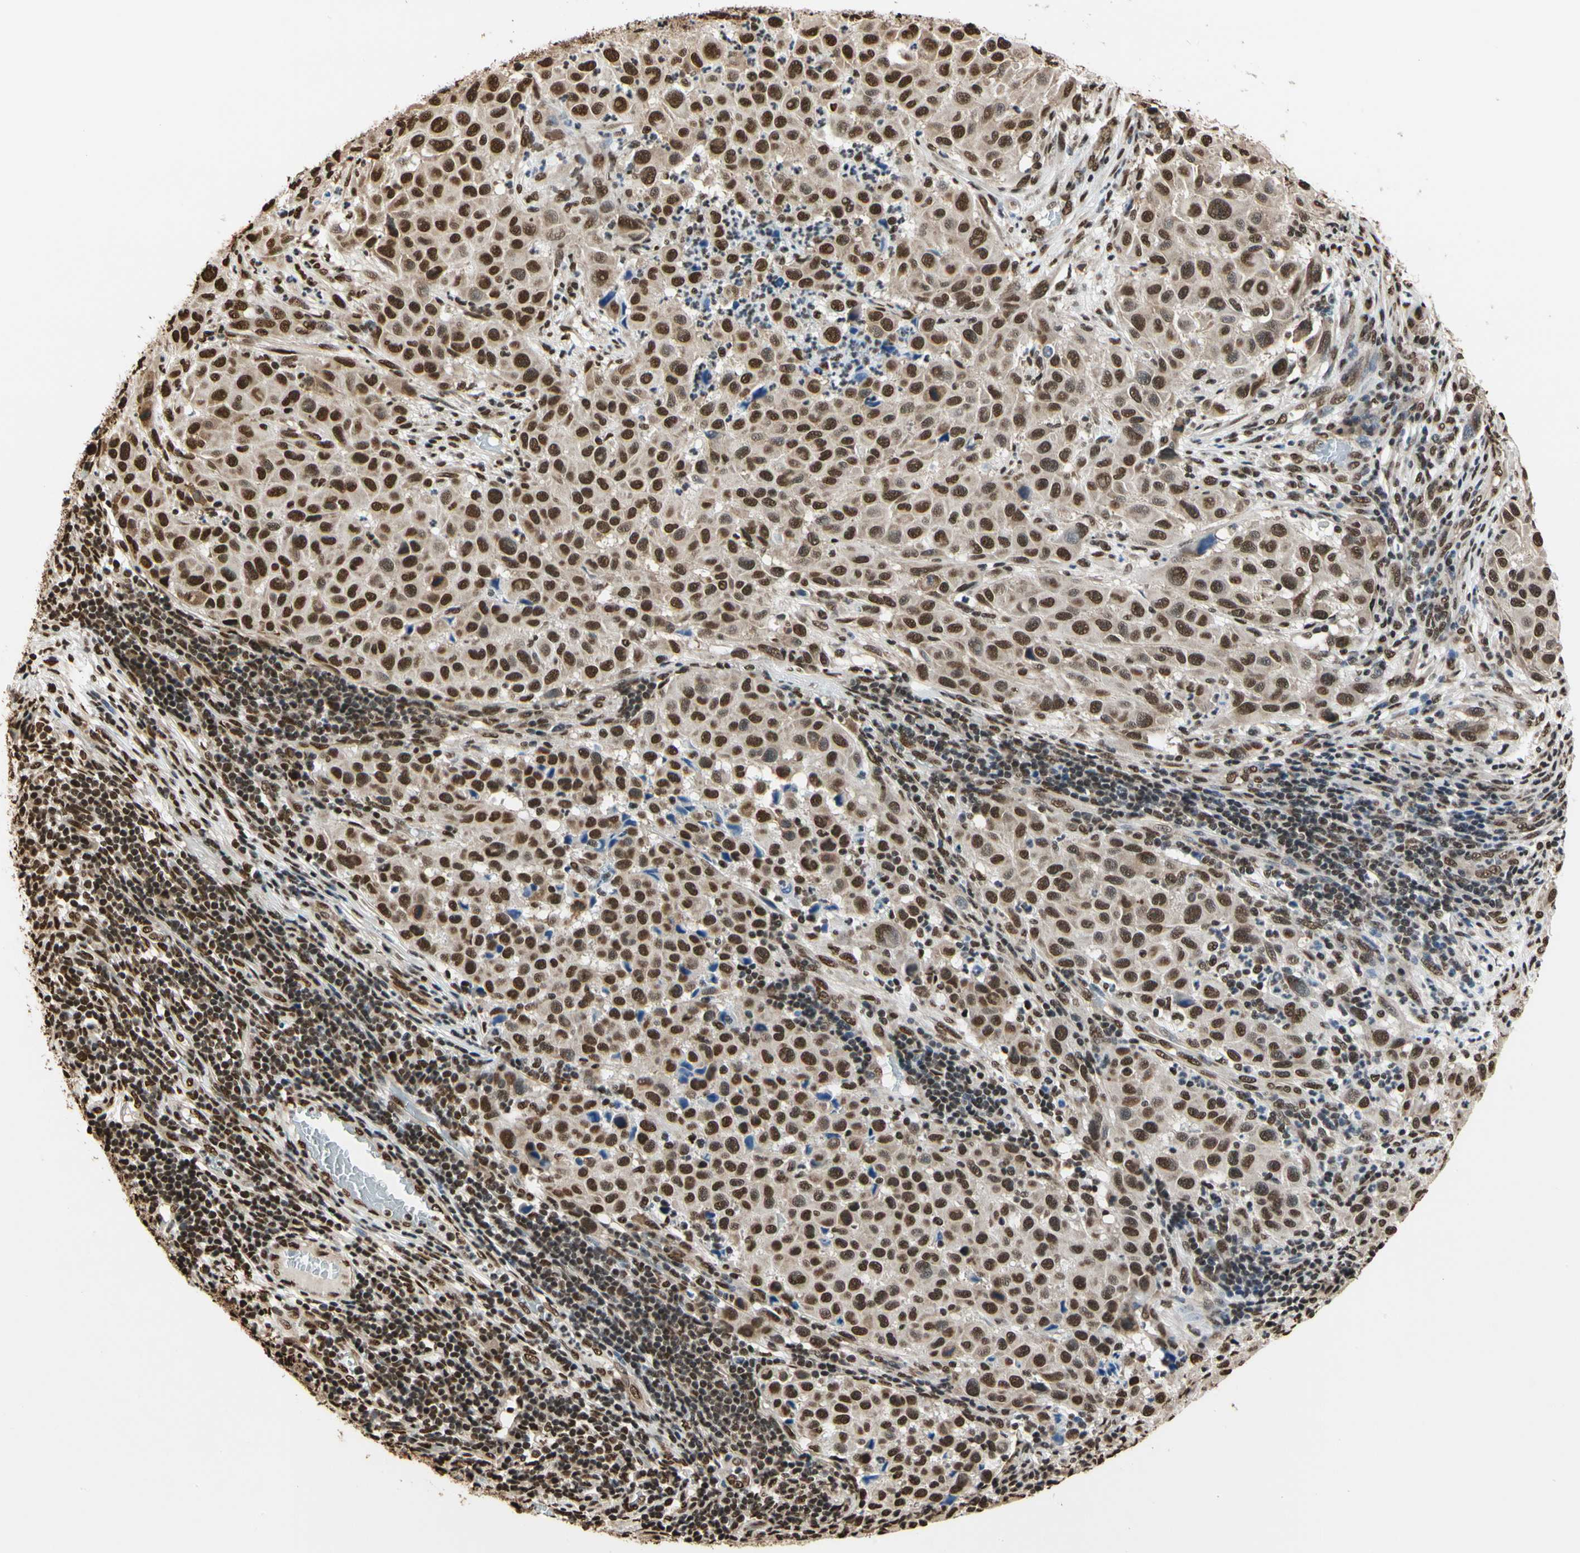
{"staining": {"intensity": "strong", "quantity": ">75%", "location": "nuclear"}, "tissue": "melanoma", "cell_type": "Tumor cells", "image_type": "cancer", "snomed": [{"axis": "morphology", "description": "Malignant melanoma, Metastatic site"}, {"axis": "topography", "description": "Lymph node"}], "caption": "A high amount of strong nuclear positivity is identified in about >75% of tumor cells in malignant melanoma (metastatic site) tissue.", "gene": "HNRNPK", "patient": {"sex": "male", "age": 61}}